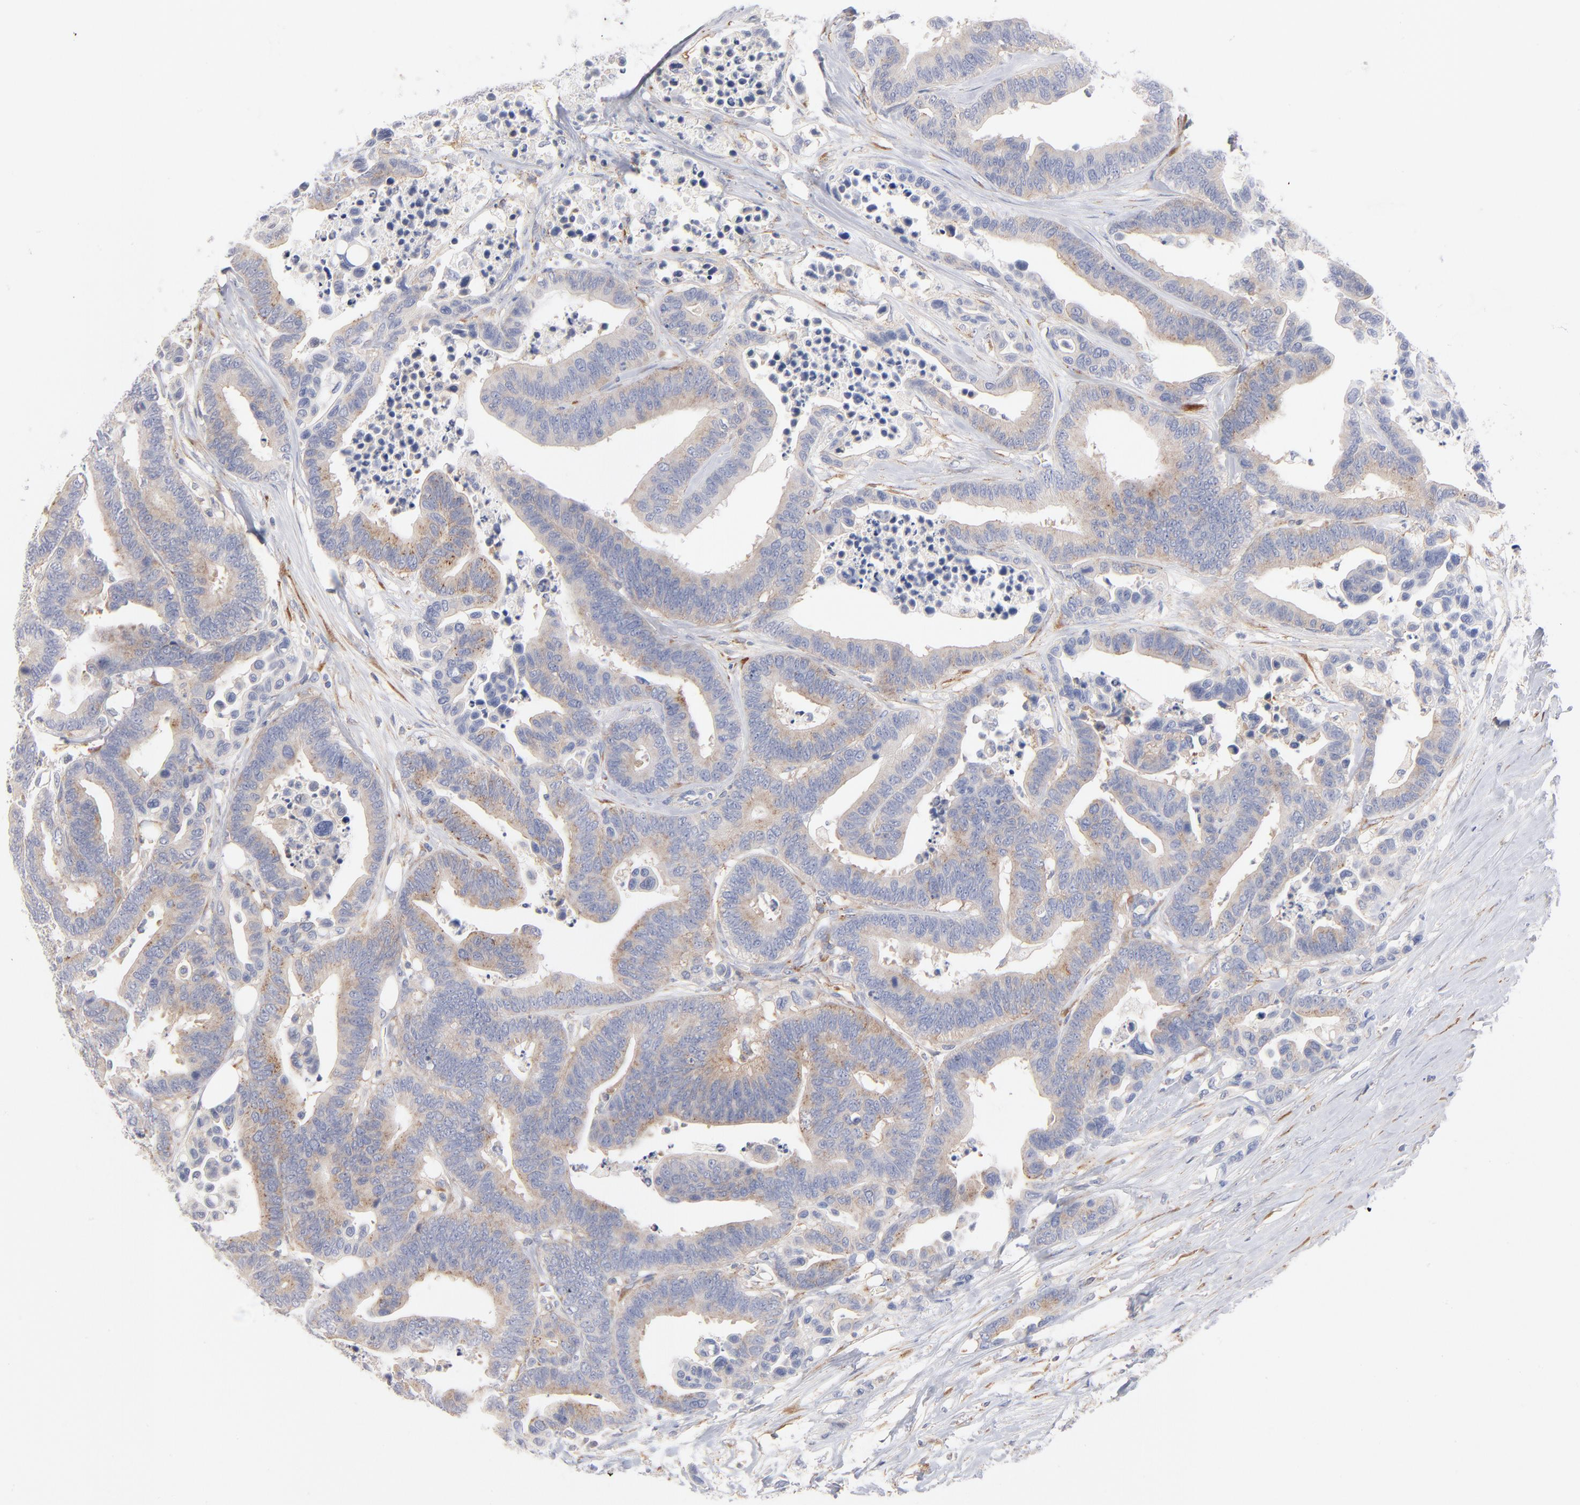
{"staining": {"intensity": "weak", "quantity": "<25%", "location": "cytoplasmic/membranous"}, "tissue": "colorectal cancer", "cell_type": "Tumor cells", "image_type": "cancer", "snomed": [{"axis": "morphology", "description": "Adenocarcinoma, NOS"}, {"axis": "topography", "description": "Colon"}], "caption": "IHC histopathology image of human colorectal adenocarcinoma stained for a protein (brown), which reveals no staining in tumor cells.", "gene": "SEPTIN6", "patient": {"sex": "male", "age": 82}}